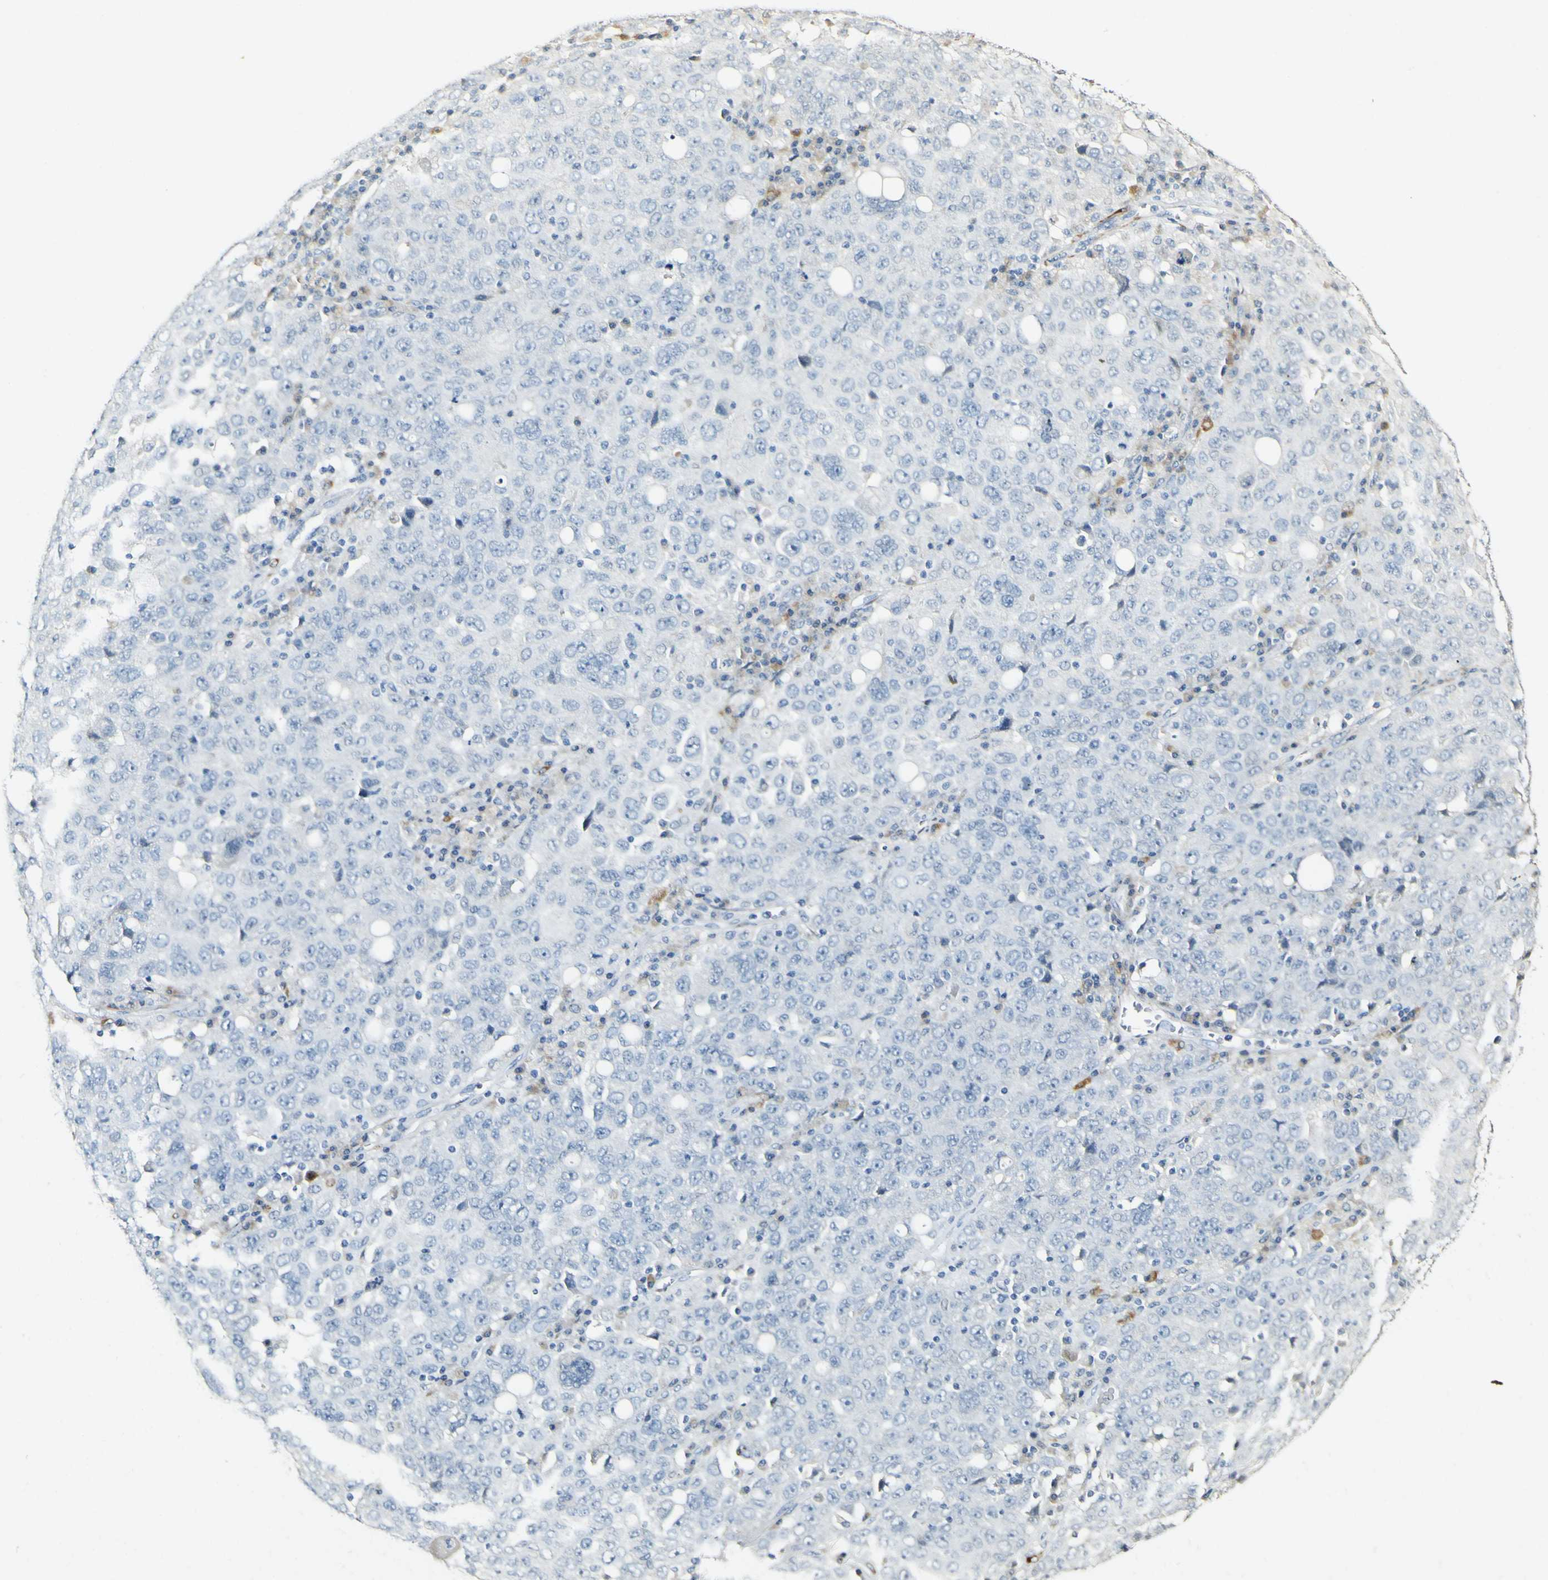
{"staining": {"intensity": "negative", "quantity": "none", "location": "none"}, "tissue": "ovarian cancer", "cell_type": "Tumor cells", "image_type": "cancer", "snomed": [{"axis": "morphology", "description": "Carcinoma, endometroid"}, {"axis": "topography", "description": "Ovary"}], "caption": "An image of human ovarian endometroid carcinoma is negative for staining in tumor cells. (Brightfield microscopy of DAB (3,3'-diaminobenzidine) immunohistochemistry at high magnification).", "gene": "FMO3", "patient": {"sex": "female", "age": 62}}